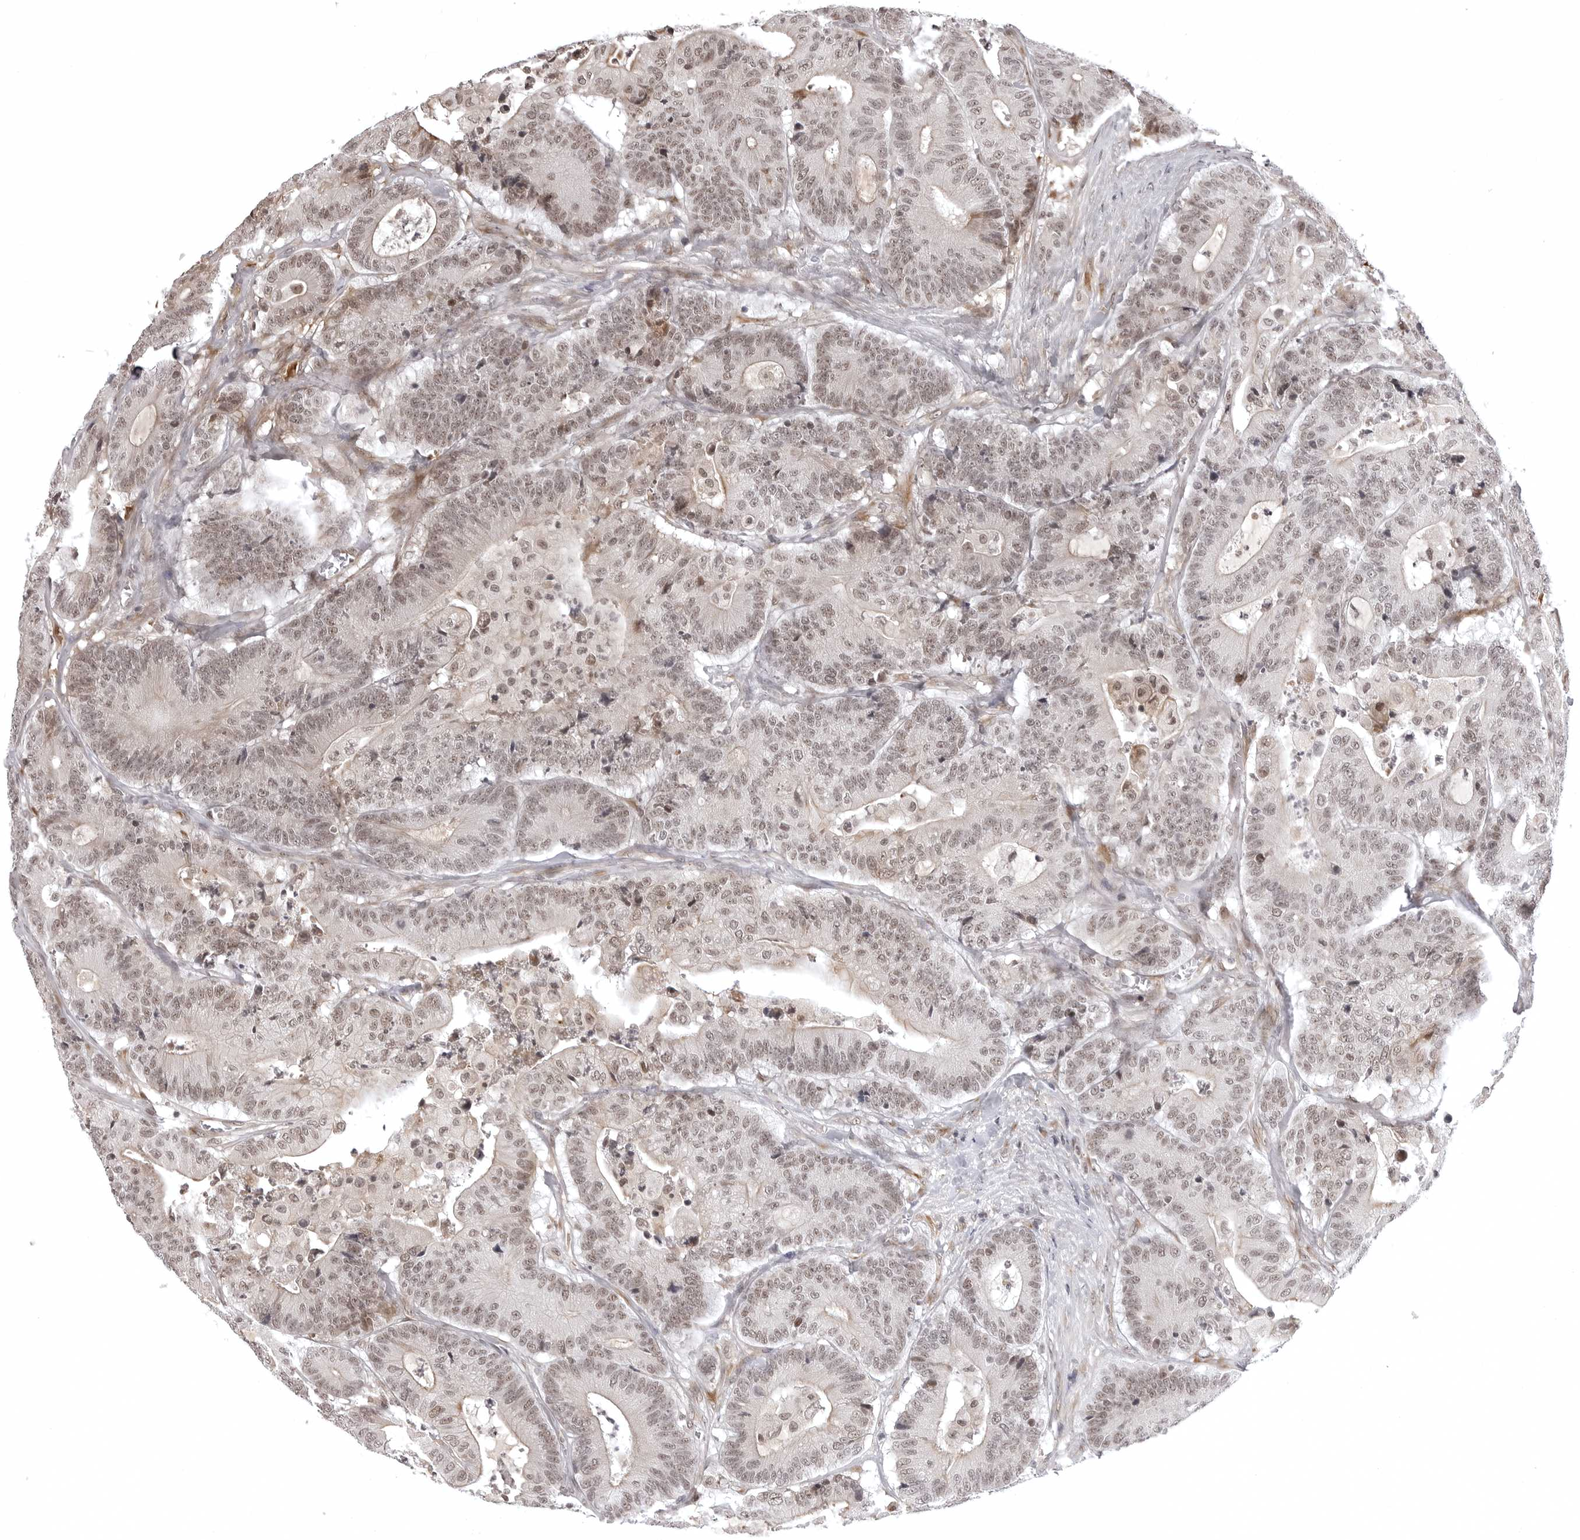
{"staining": {"intensity": "moderate", "quantity": ">75%", "location": "nuclear"}, "tissue": "colorectal cancer", "cell_type": "Tumor cells", "image_type": "cancer", "snomed": [{"axis": "morphology", "description": "Adenocarcinoma, NOS"}, {"axis": "topography", "description": "Colon"}], "caption": "A brown stain highlights moderate nuclear staining of a protein in colorectal cancer (adenocarcinoma) tumor cells.", "gene": "PHF3", "patient": {"sex": "female", "age": 84}}